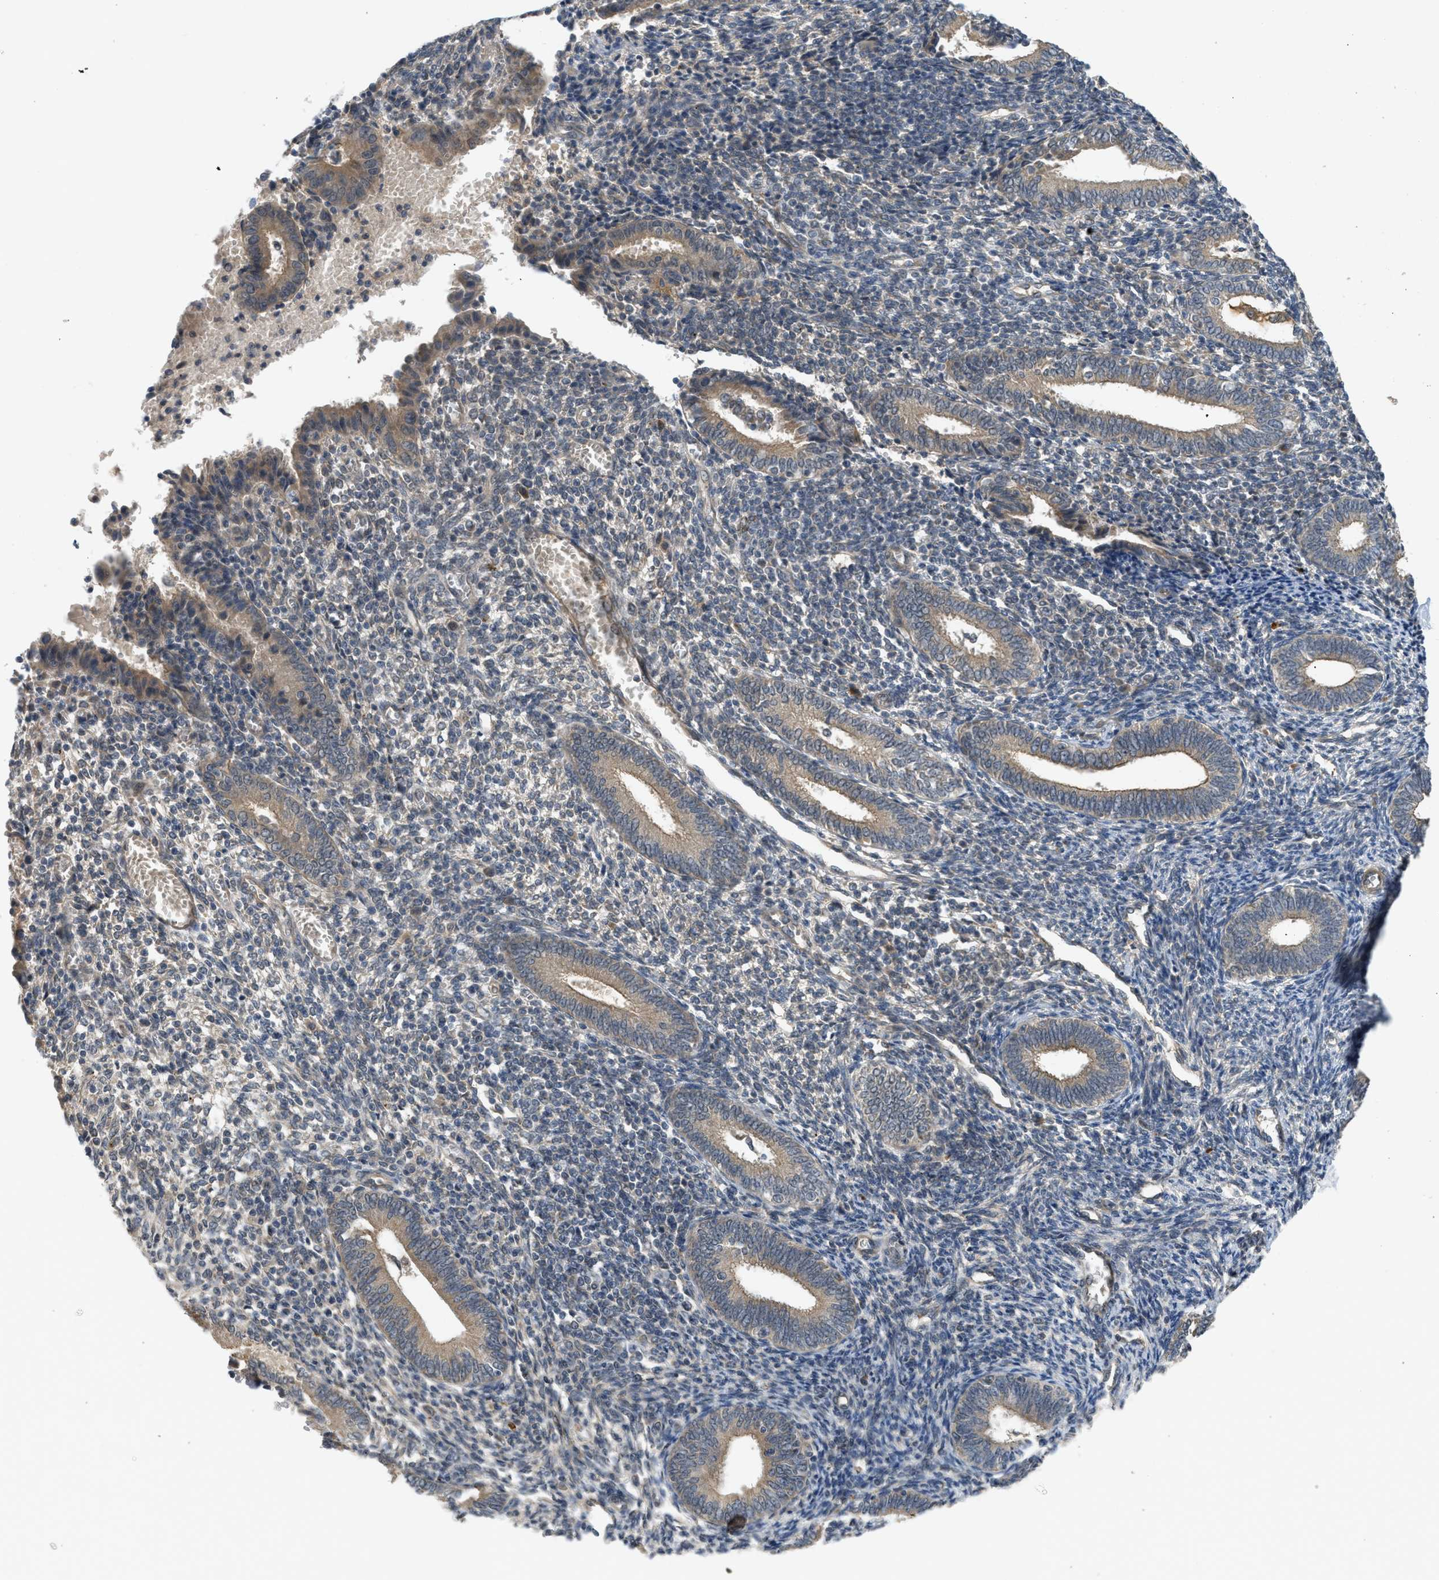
{"staining": {"intensity": "weak", "quantity": "<25%", "location": "cytoplasmic/membranous"}, "tissue": "endometrium", "cell_type": "Cells in endometrial stroma", "image_type": "normal", "snomed": [{"axis": "morphology", "description": "Normal tissue, NOS"}, {"axis": "topography", "description": "Endometrium"}], "caption": "This is an immunohistochemistry (IHC) photomicrograph of normal human endometrium. There is no positivity in cells in endometrial stroma.", "gene": "ADCY8", "patient": {"sex": "female", "age": 41}}